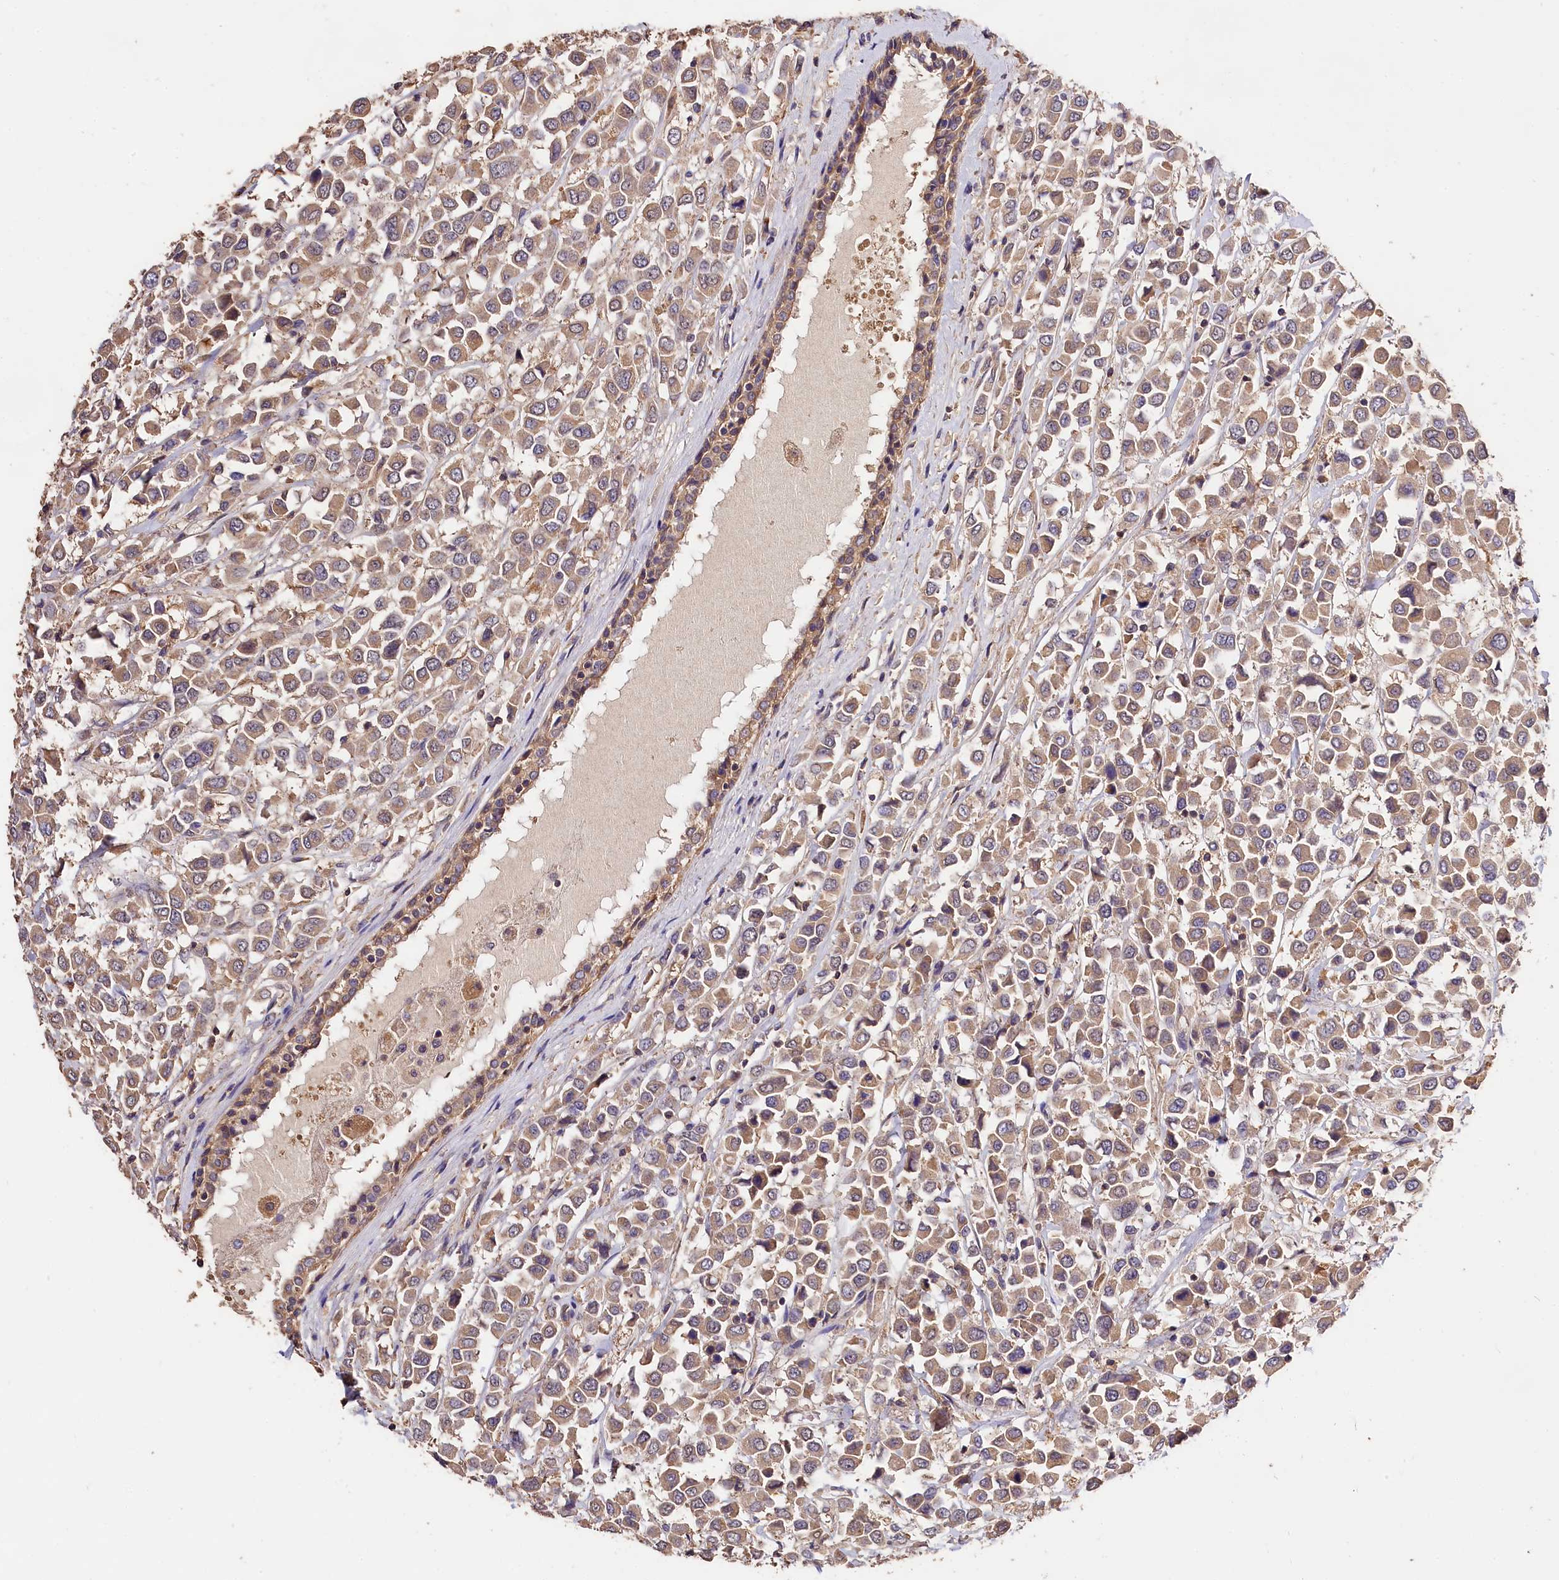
{"staining": {"intensity": "moderate", "quantity": ">75%", "location": "cytoplasmic/membranous"}, "tissue": "breast cancer", "cell_type": "Tumor cells", "image_type": "cancer", "snomed": [{"axis": "morphology", "description": "Duct carcinoma"}, {"axis": "topography", "description": "Breast"}], "caption": "High-magnification brightfield microscopy of breast cancer stained with DAB (brown) and counterstained with hematoxylin (blue). tumor cells exhibit moderate cytoplasmic/membranous staining is present in approximately>75% of cells. (brown staining indicates protein expression, while blue staining denotes nuclei).", "gene": "OAS3", "patient": {"sex": "female", "age": 61}}